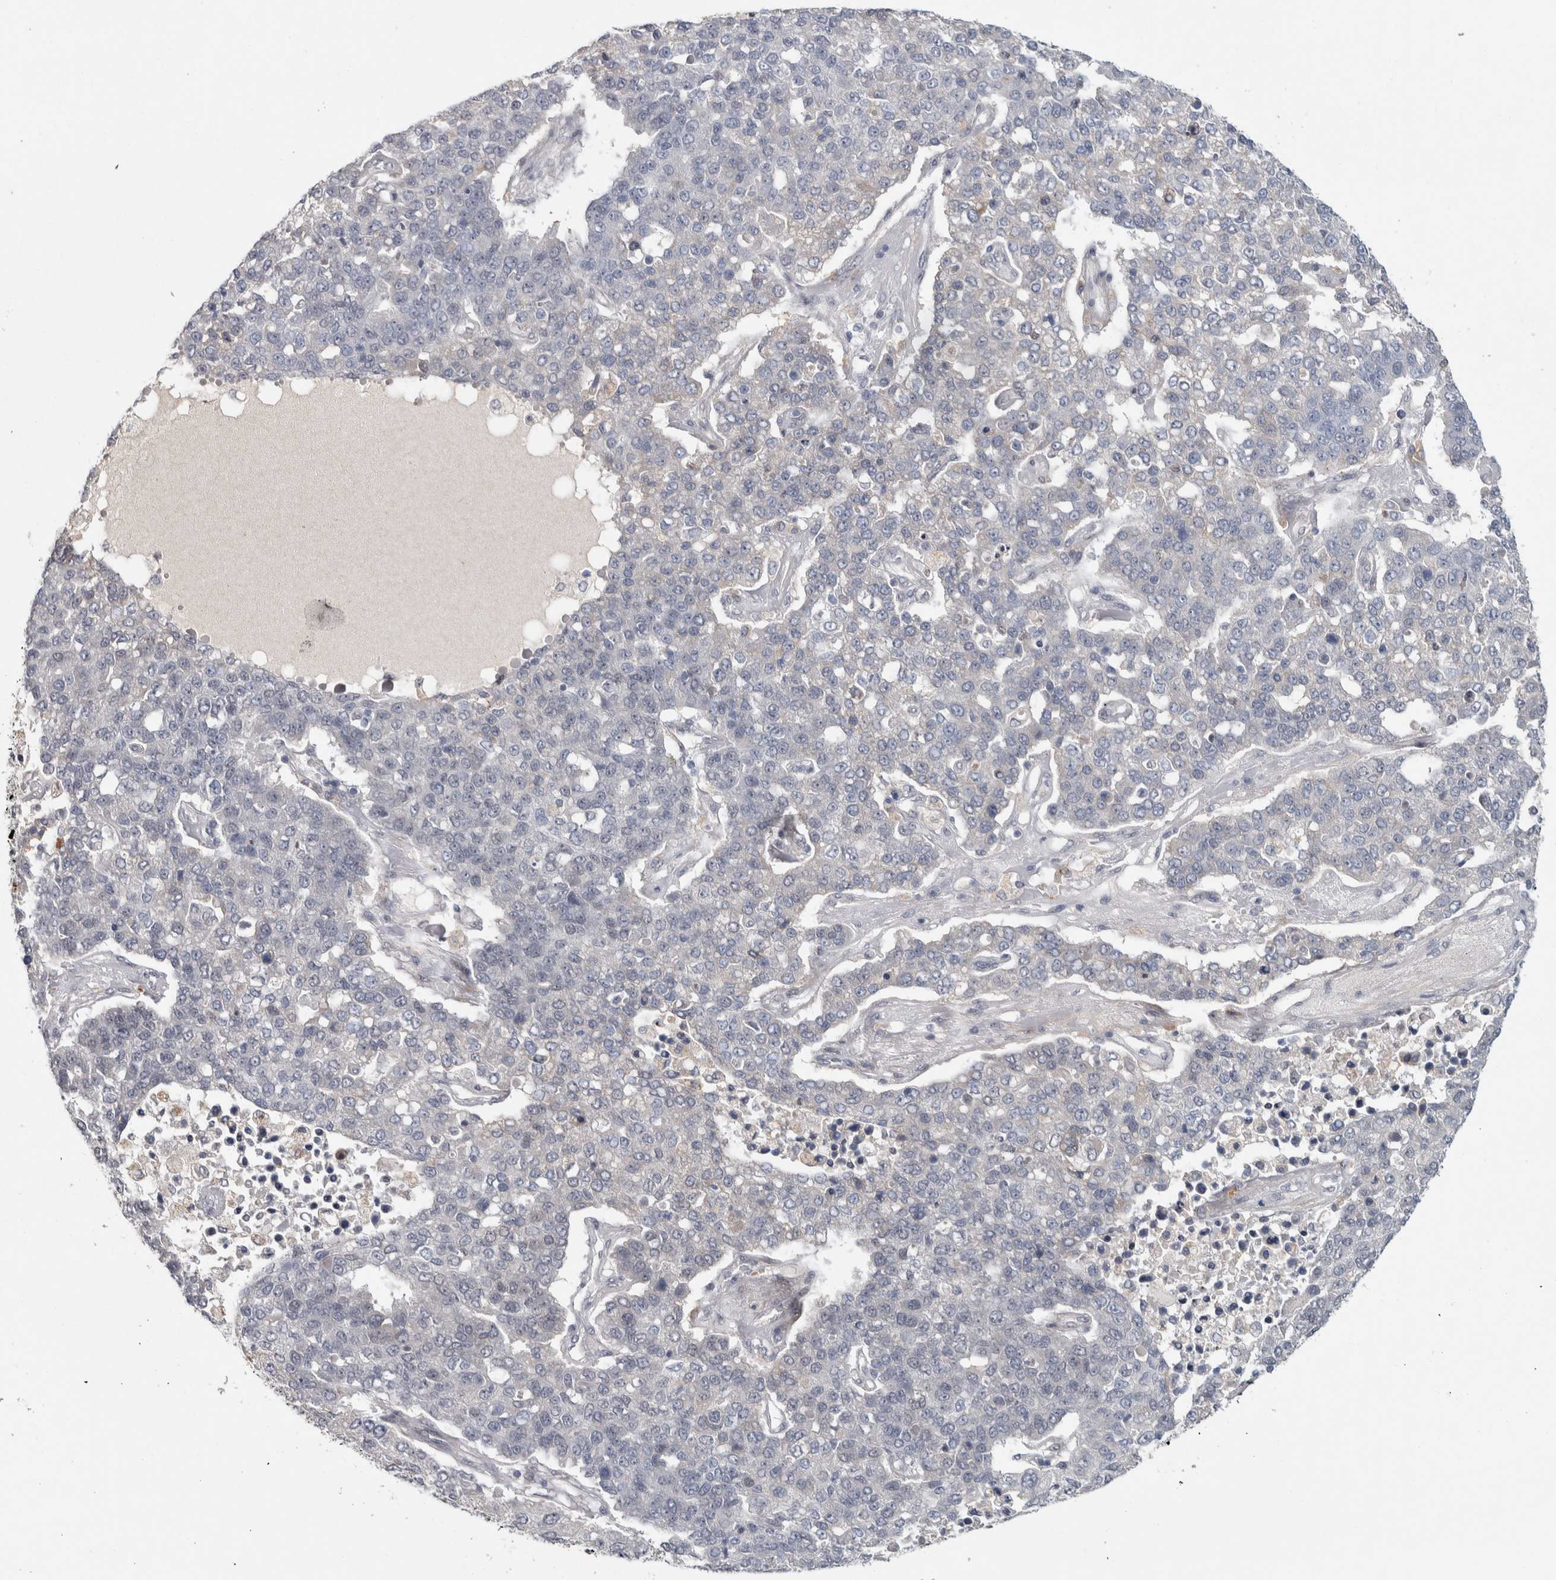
{"staining": {"intensity": "negative", "quantity": "none", "location": "none"}, "tissue": "pancreatic cancer", "cell_type": "Tumor cells", "image_type": "cancer", "snomed": [{"axis": "morphology", "description": "Adenocarcinoma, NOS"}, {"axis": "topography", "description": "Pancreas"}], "caption": "This image is of pancreatic adenocarcinoma stained with immunohistochemistry to label a protein in brown with the nuclei are counter-stained blue. There is no expression in tumor cells.", "gene": "ASPN", "patient": {"sex": "female", "age": 61}}